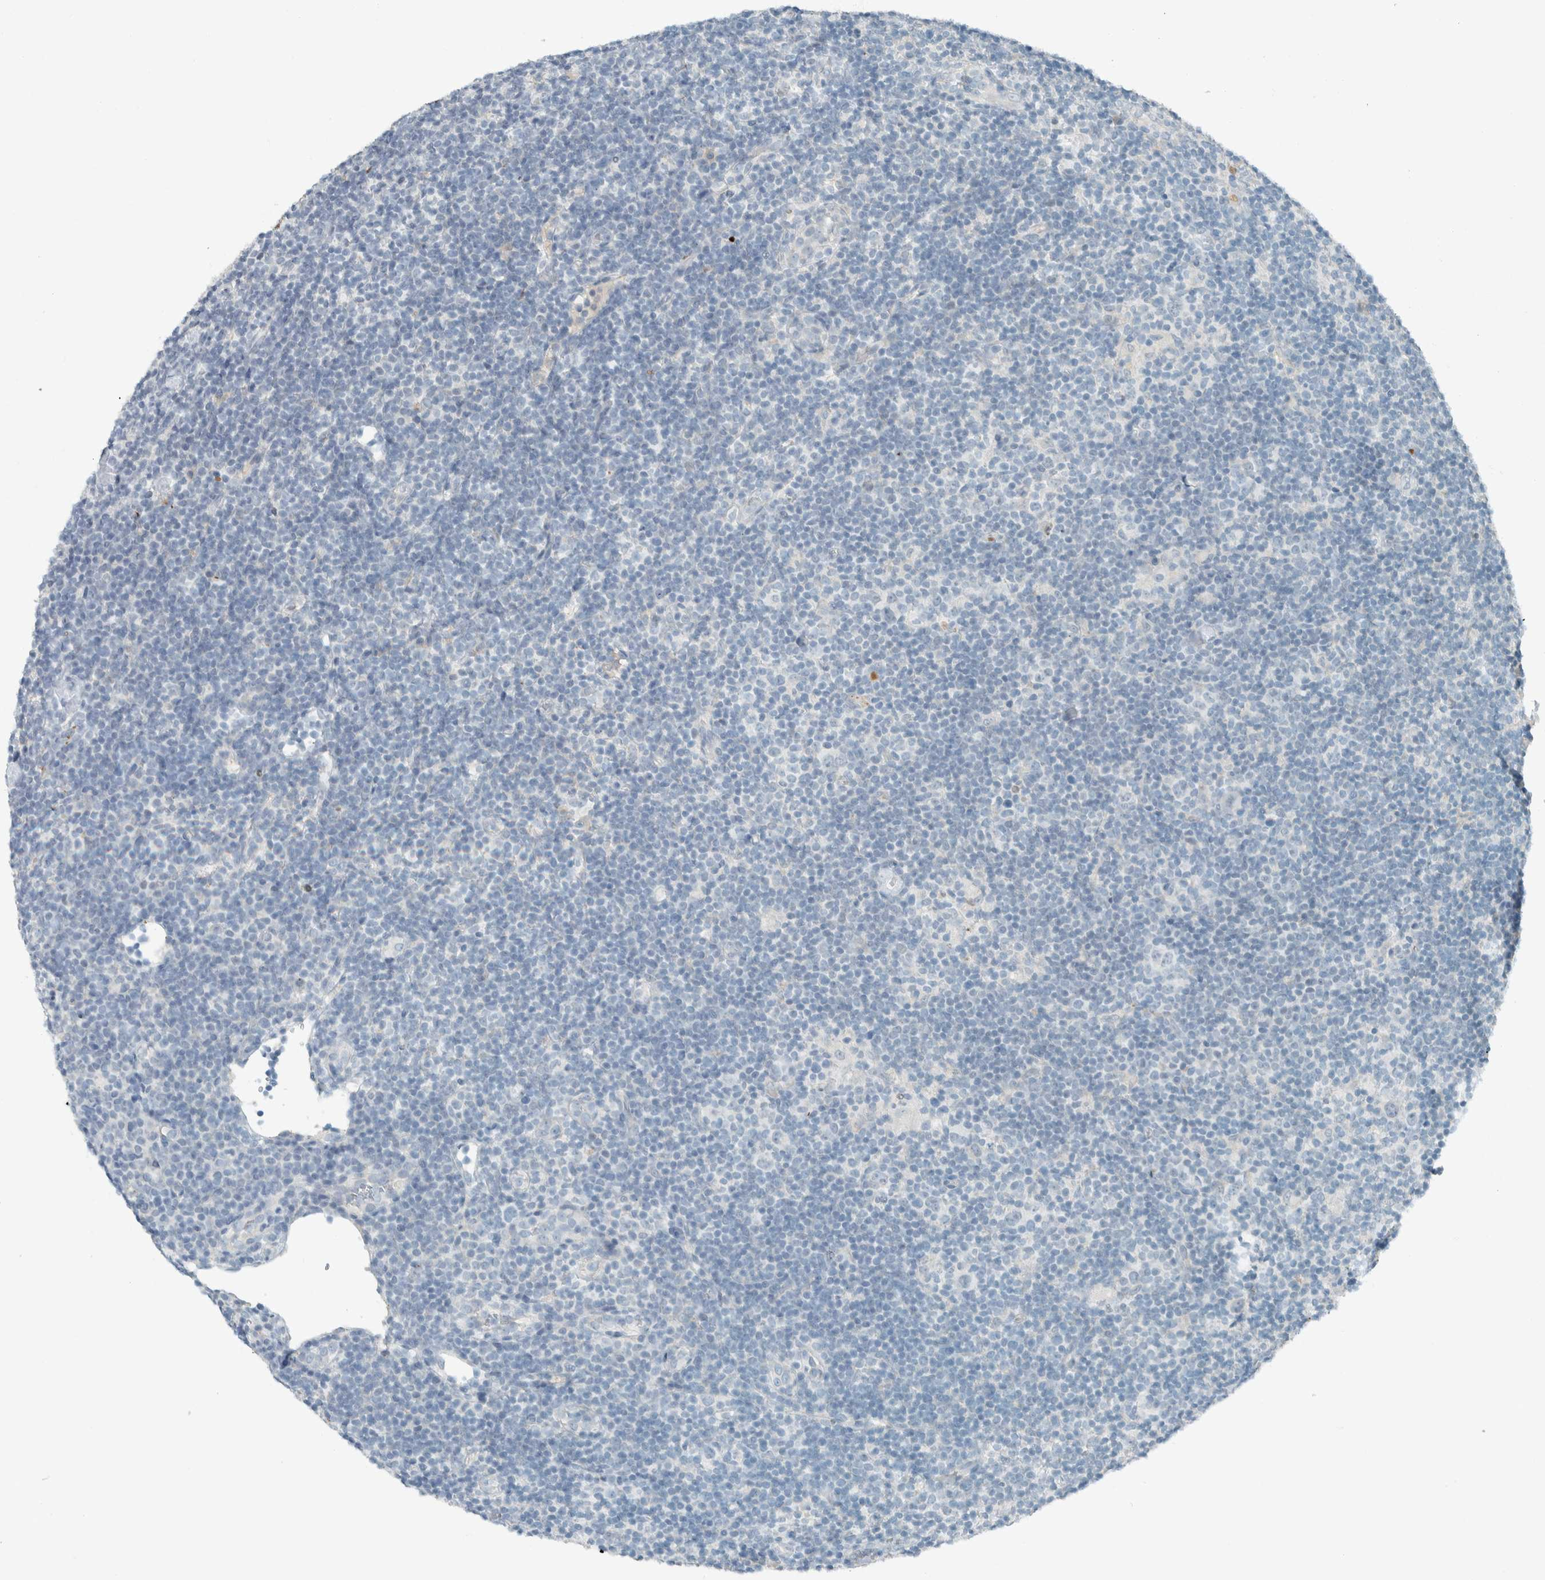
{"staining": {"intensity": "negative", "quantity": "none", "location": "none"}, "tissue": "lymphoma", "cell_type": "Tumor cells", "image_type": "cancer", "snomed": [{"axis": "morphology", "description": "Hodgkin's disease, NOS"}, {"axis": "topography", "description": "Lymph node"}], "caption": "Tumor cells show no significant protein staining in Hodgkin's disease. Nuclei are stained in blue.", "gene": "CERCAM", "patient": {"sex": "female", "age": 57}}